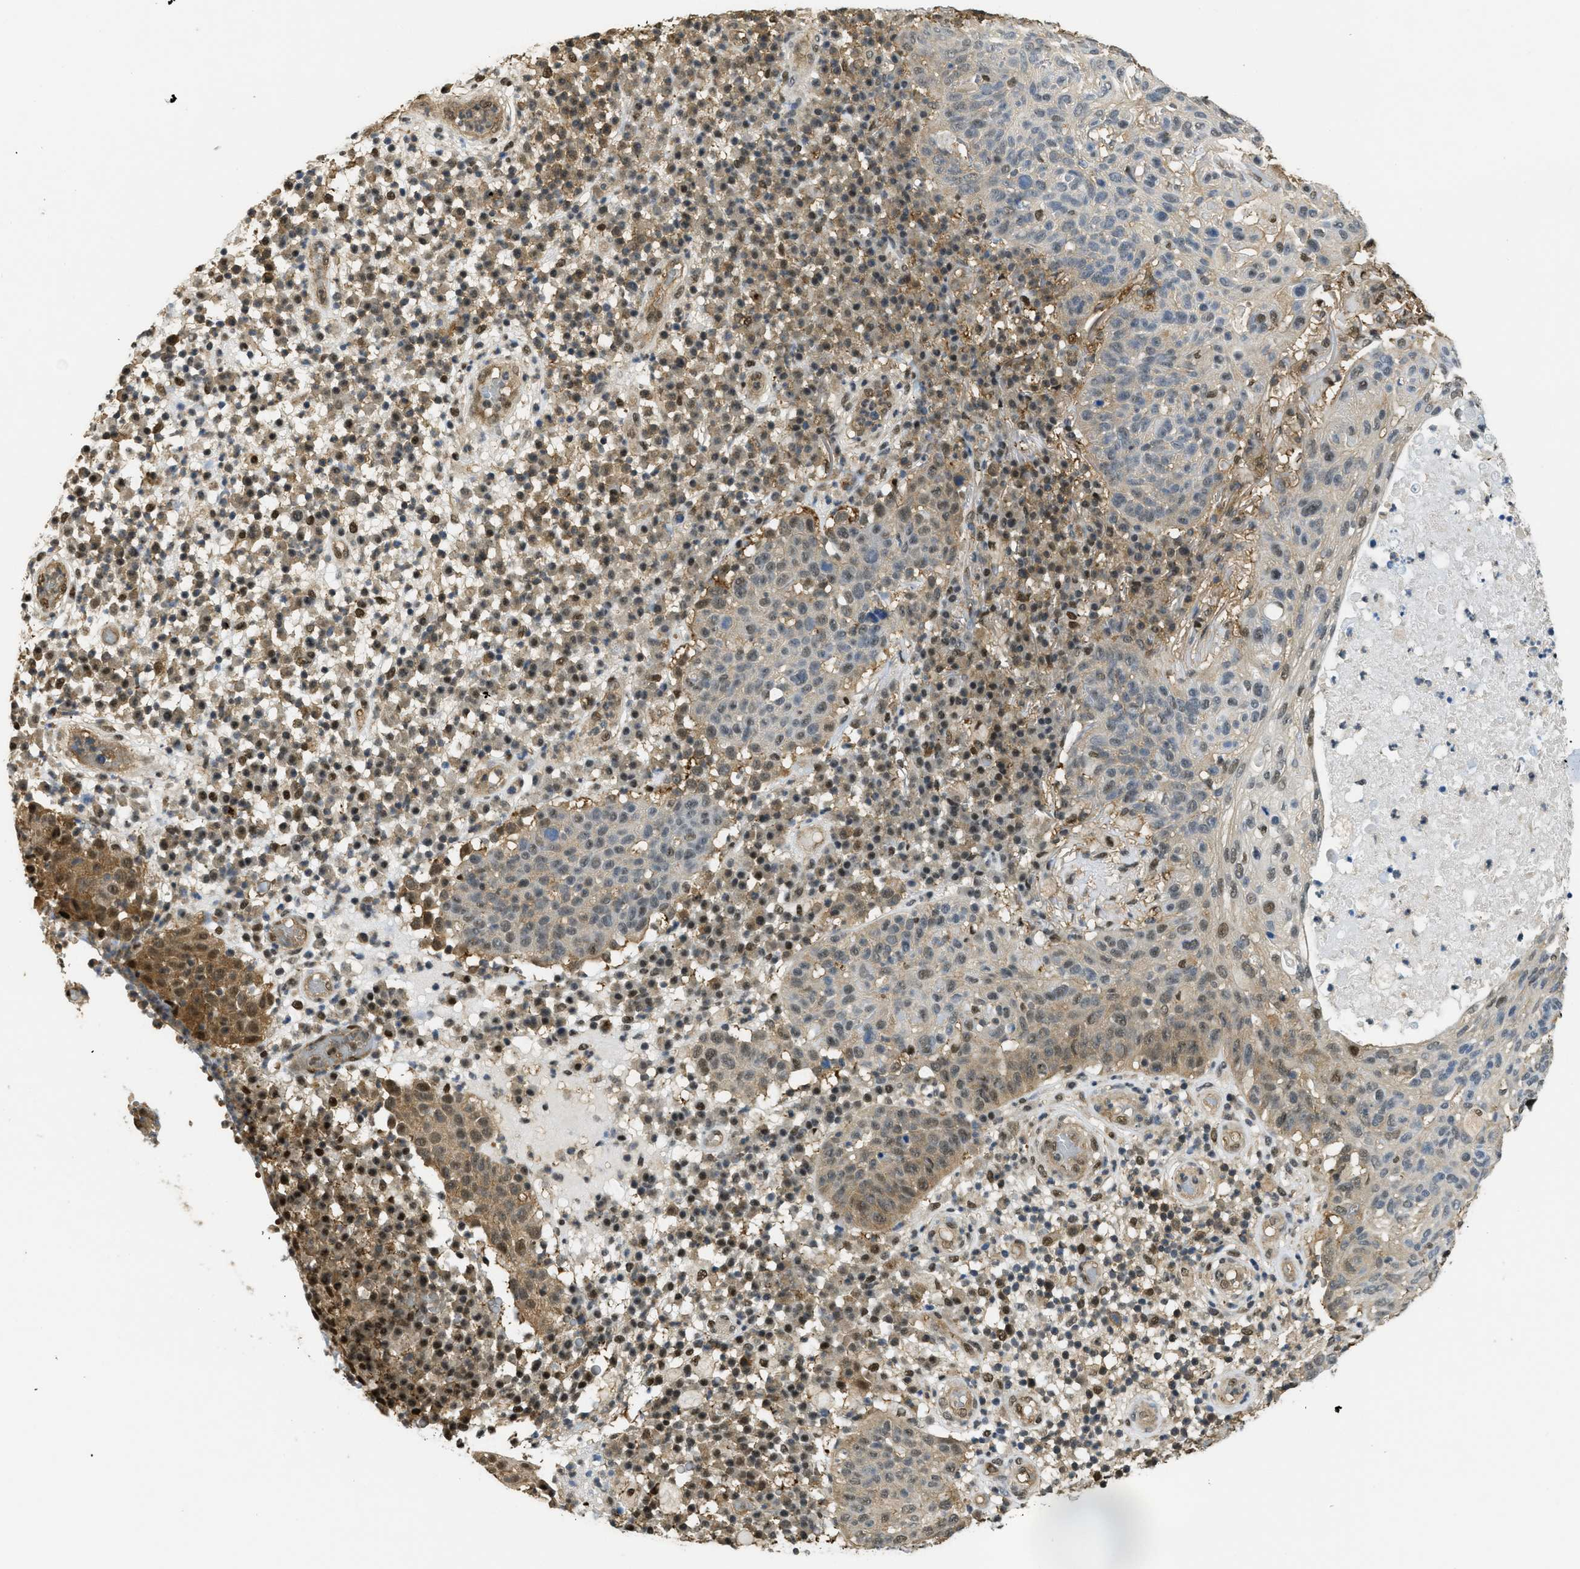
{"staining": {"intensity": "moderate", "quantity": "25%-75%", "location": "cytoplasmic/membranous"}, "tissue": "skin cancer", "cell_type": "Tumor cells", "image_type": "cancer", "snomed": [{"axis": "morphology", "description": "Squamous cell carcinoma in situ, NOS"}, {"axis": "morphology", "description": "Squamous cell carcinoma, NOS"}, {"axis": "topography", "description": "Skin"}], "caption": "The immunohistochemical stain labels moderate cytoplasmic/membranous positivity in tumor cells of skin squamous cell carcinoma tissue.", "gene": "PSMC5", "patient": {"sex": "male", "age": 93}}